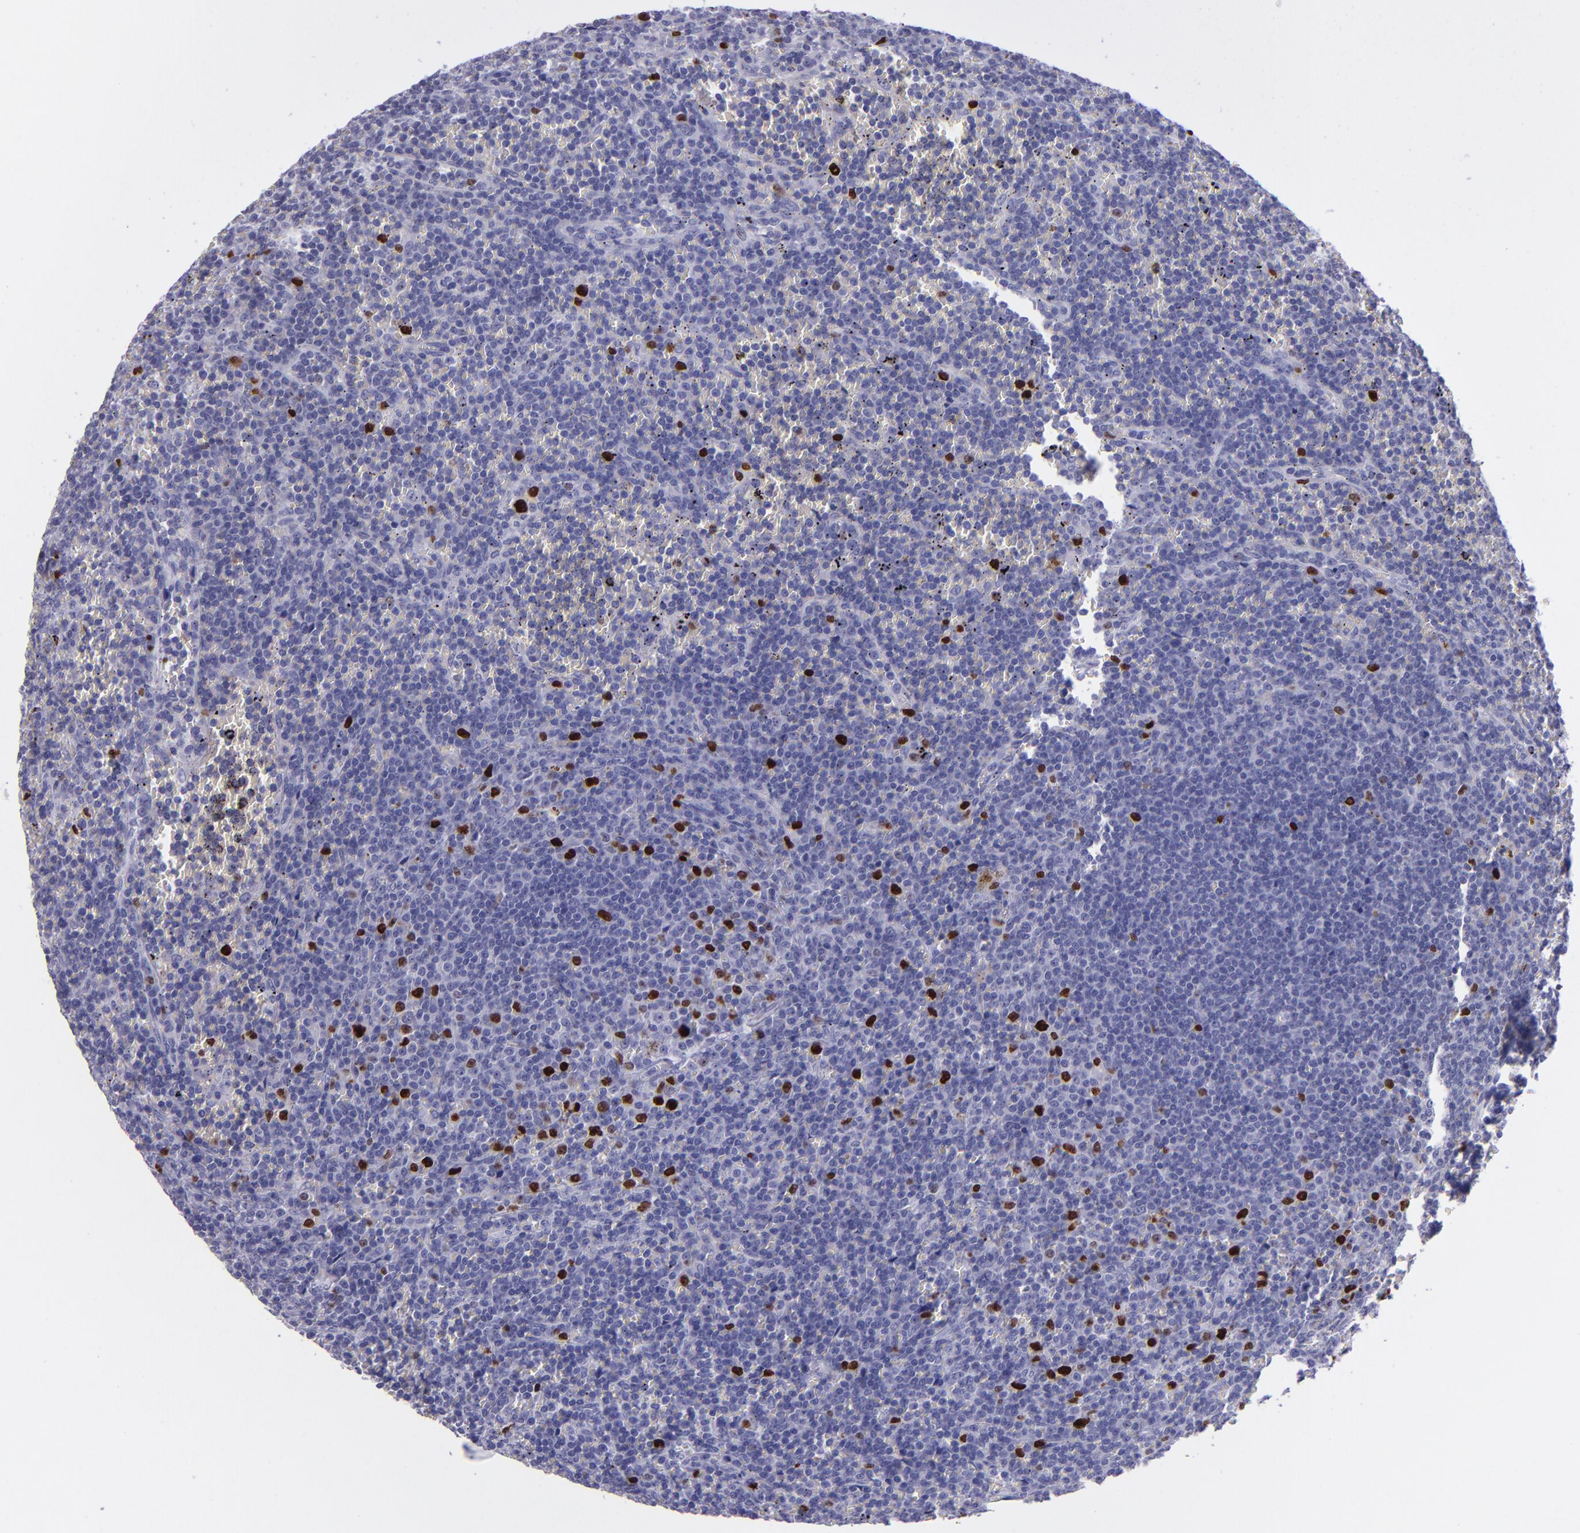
{"staining": {"intensity": "strong", "quantity": "<25%", "location": "nuclear"}, "tissue": "lymphoma", "cell_type": "Tumor cells", "image_type": "cancer", "snomed": [{"axis": "morphology", "description": "Malignant lymphoma, non-Hodgkin's type, Low grade"}, {"axis": "topography", "description": "Spleen"}], "caption": "Lymphoma stained for a protein (brown) demonstrates strong nuclear positive staining in approximately <25% of tumor cells.", "gene": "TOP2A", "patient": {"sex": "male", "age": 80}}